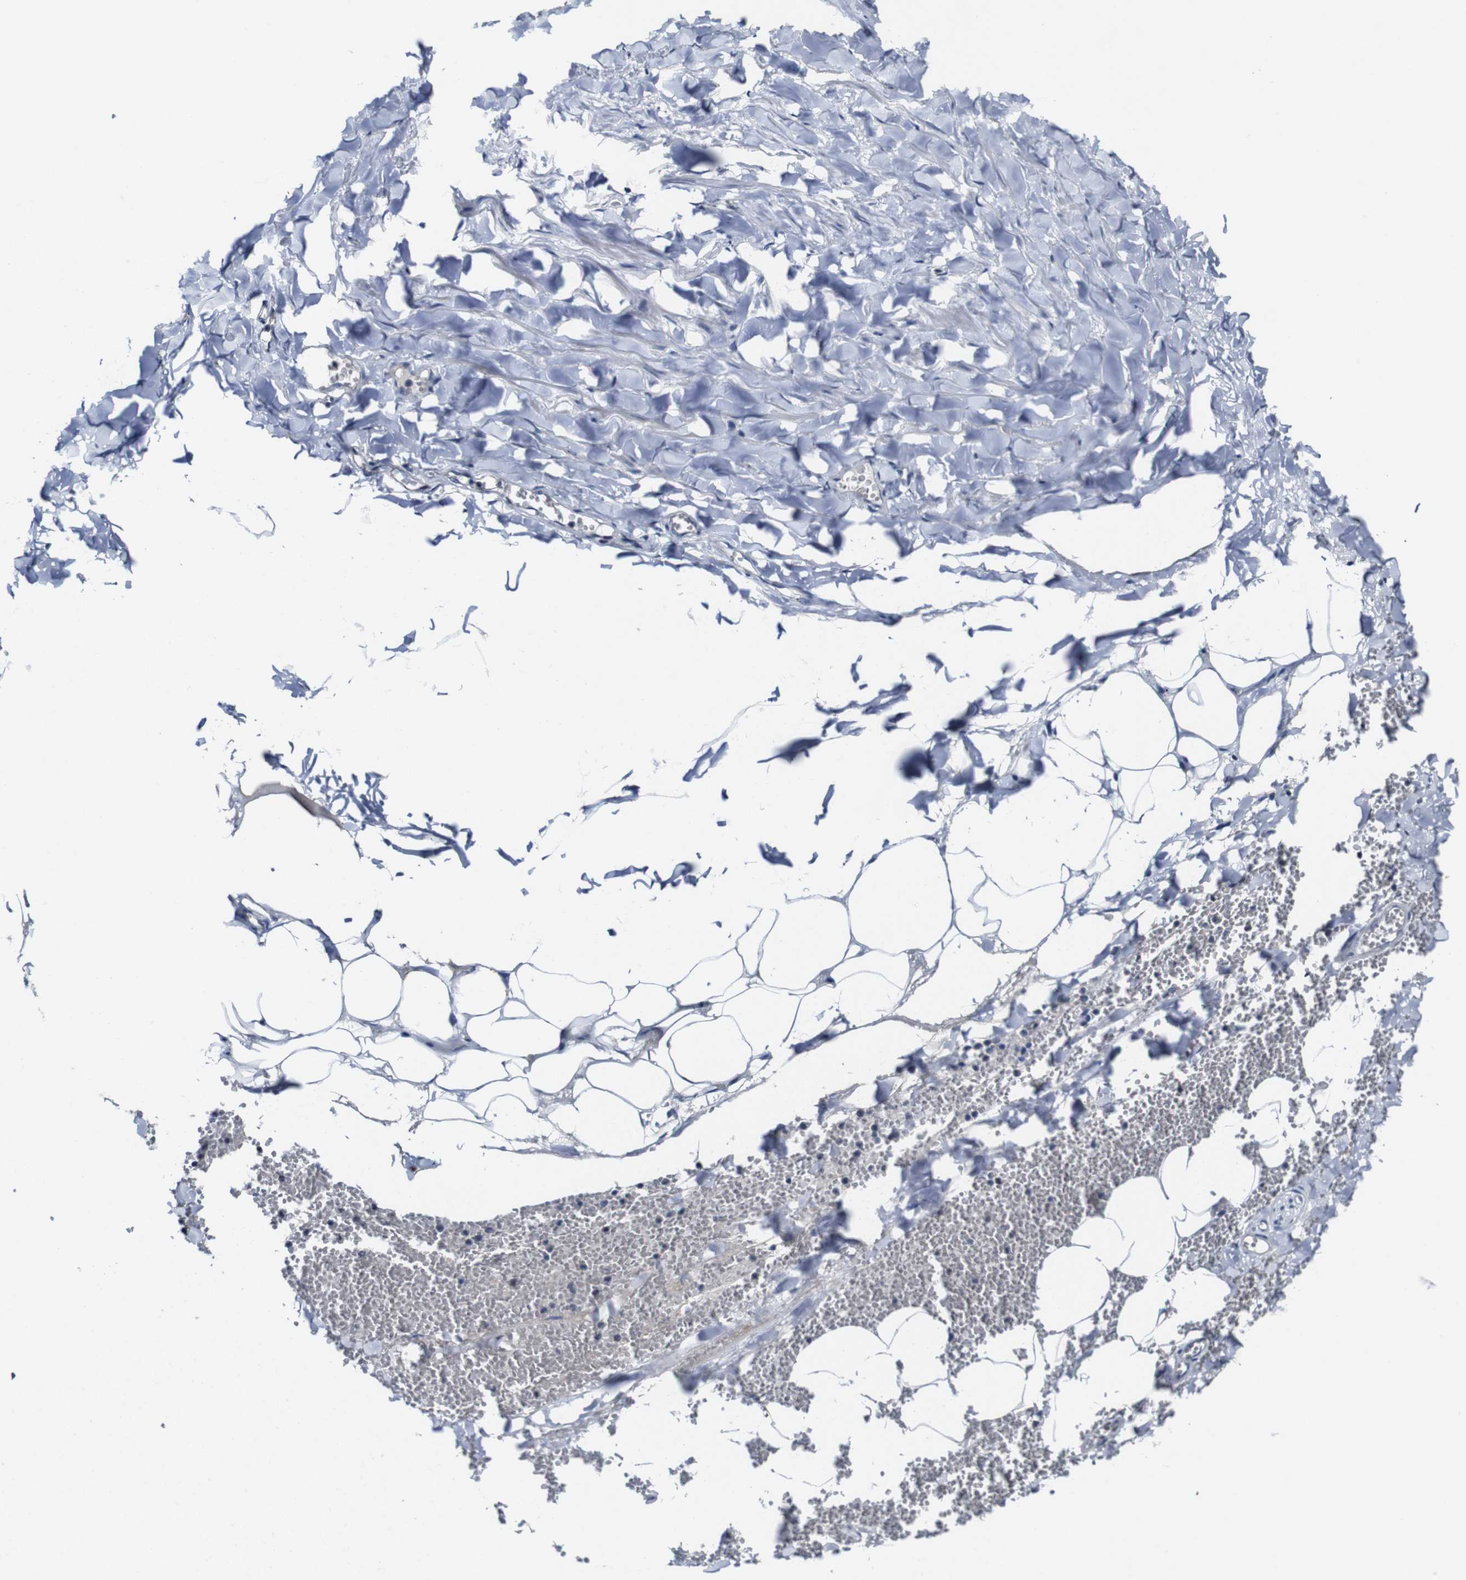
{"staining": {"intensity": "negative", "quantity": "none", "location": "none"}, "tissue": "adipose tissue", "cell_type": "Adipocytes", "image_type": "normal", "snomed": [{"axis": "morphology", "description": "Normal tissue, NOS"}, {"axis": "topography", "description": "Adipose tissue"}, {"axis": "topography", "description": "Peripheral nerve tissue"}], "caption": "This is an IHC photomicrograph of normal human adipose tissue. There is no expression in adipocytes.", "gene": "GRAMD1A", "patient": {"sex": "male", "age": 52}}